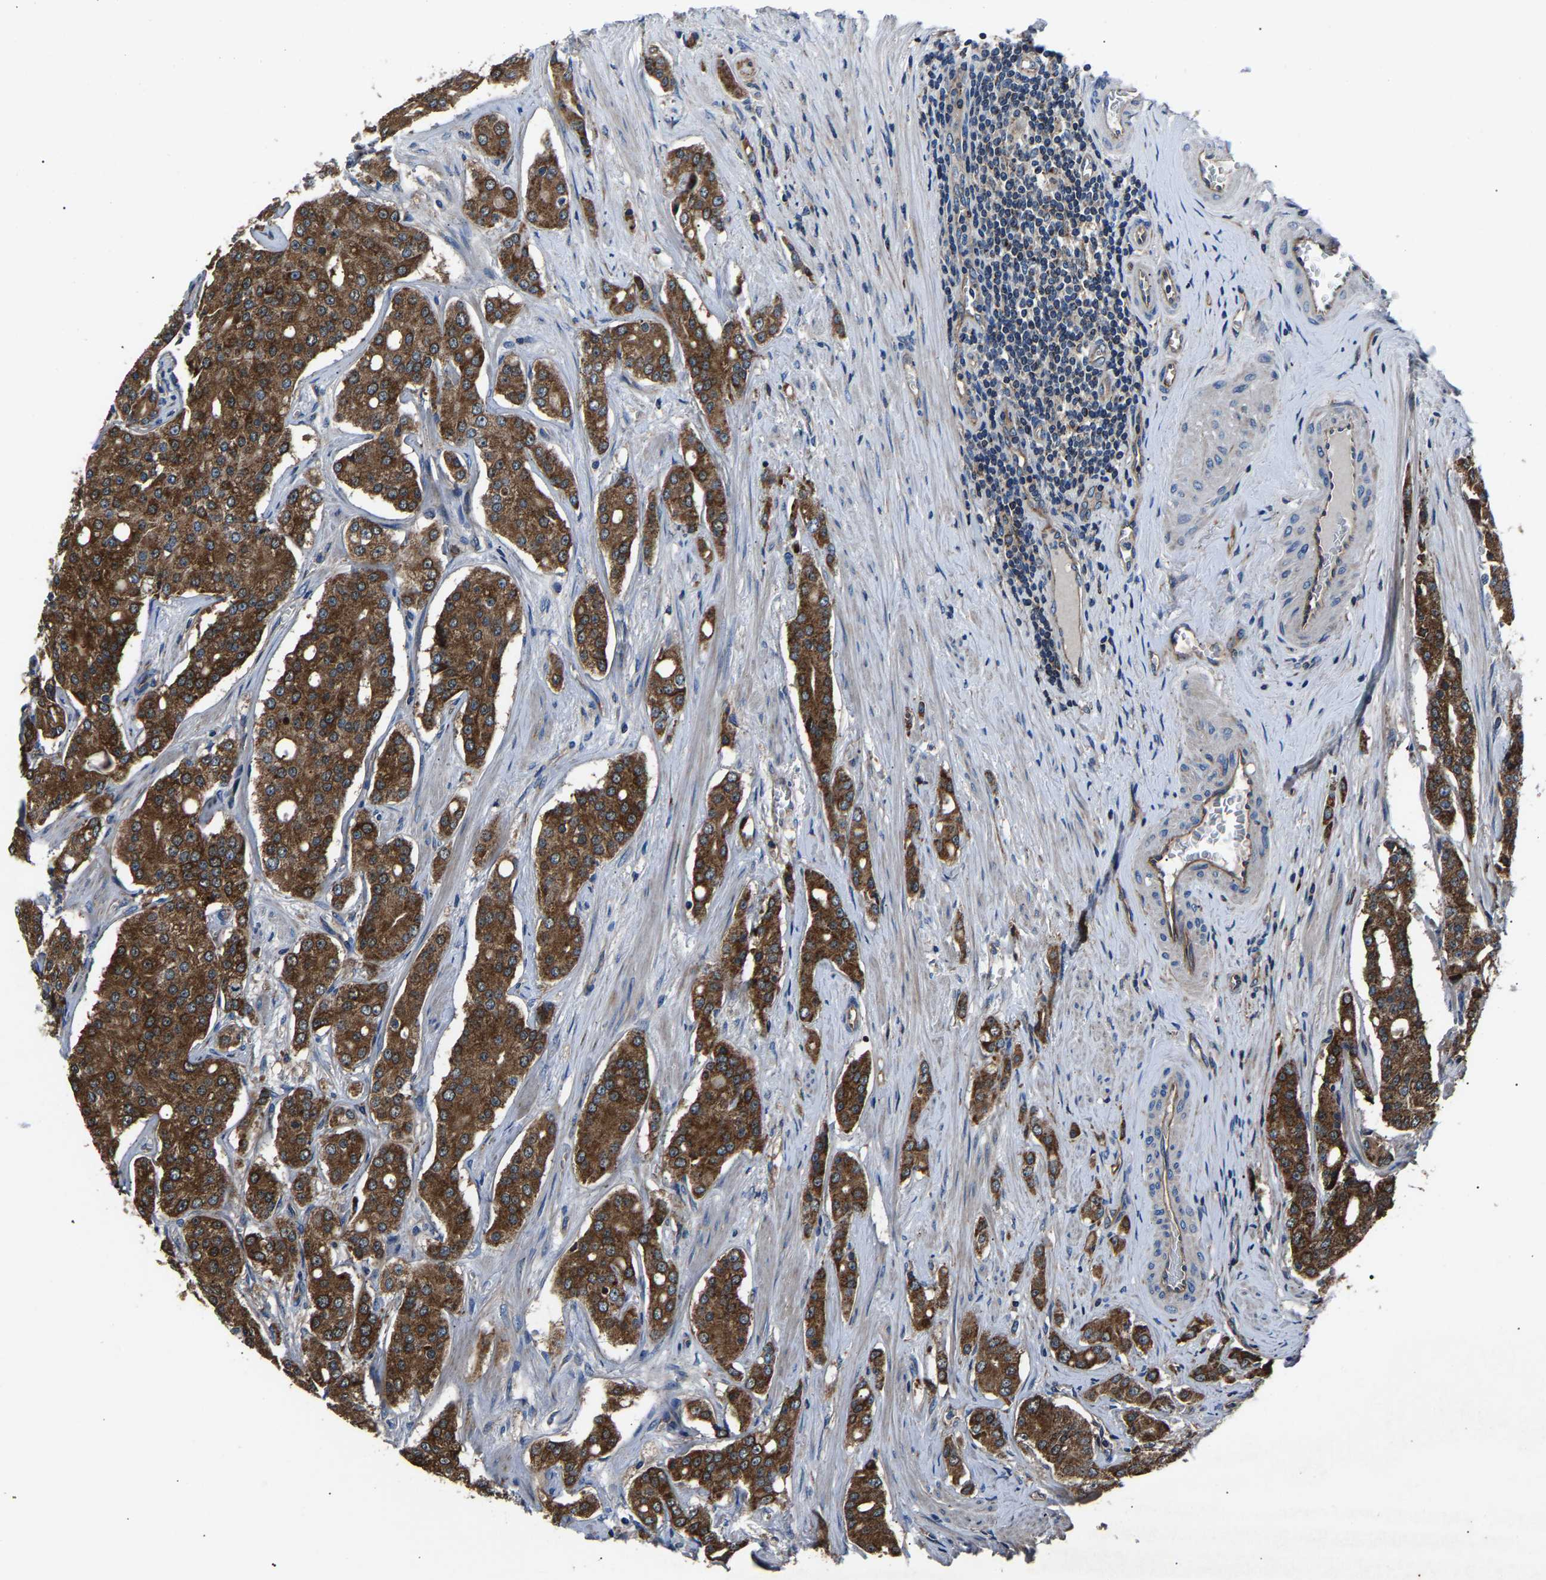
{"staining": {"intensity": "strong", "quantity": ">75%", "location": "cytoplasmic/membranous"}, "tissue": "prostate cancer", "cell_type": "Tumor cells", "image_type": "cancer", "snomed": [{"axis": "morphology", "description": "Adenocarcinoma, High grade"}, {"axis": "topography", "description": "Prostate"}], "caption": "Human prostate cancer stained for a protein (brown) reveals strong cytoplasmic/membranous positive positivity in approximately >75% of tumor cells.", "gene": "GGCT", "patient": {"sex": "male", "age": 71}}